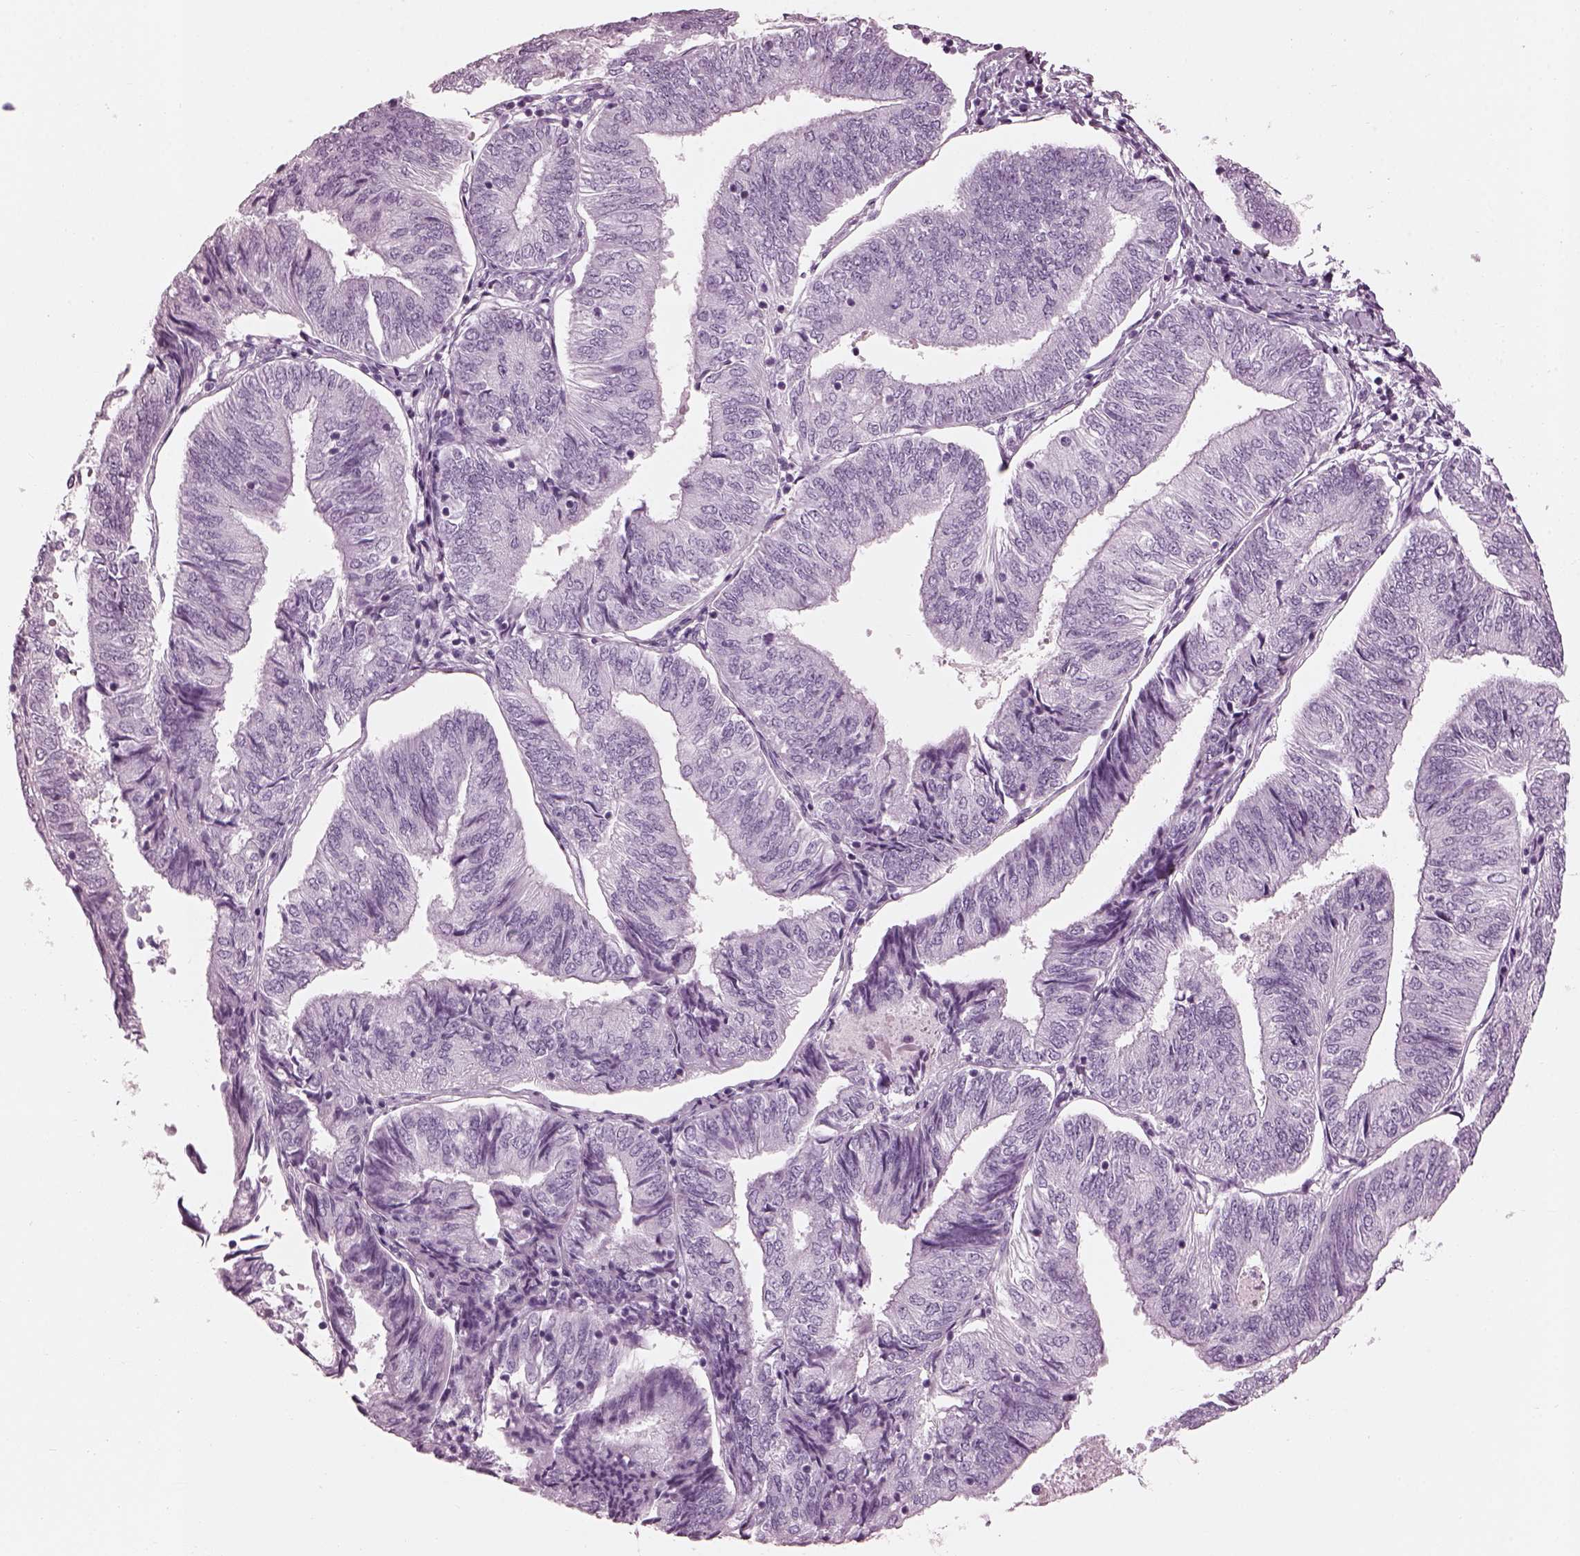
{"staining": {"intensity": "negative", "quantity": "none", "location": "none"}, "tissue": "endometrial cancer", "cell_type": "Tumor cells", "image_type": "cancer", "snomed": [{"axis": "morphology", "description": "Adenocarcinoma, NOS"}, {"axis": "topography", "description": "Endometrium"}], "caption": "The immunohistochemistry histopathology image has no significant staining in tumor cells of endometrial adenocarcinoma tissue. Brightfield microscopy of immunohistochemistry (IHC) stained with DAB (3,3'-diaminobenzidine) (brown) and hematoxylin (blue), captured at high magnification.", "gene": "TCHHL1", "patient": {"sex": "female", "age": 58}}